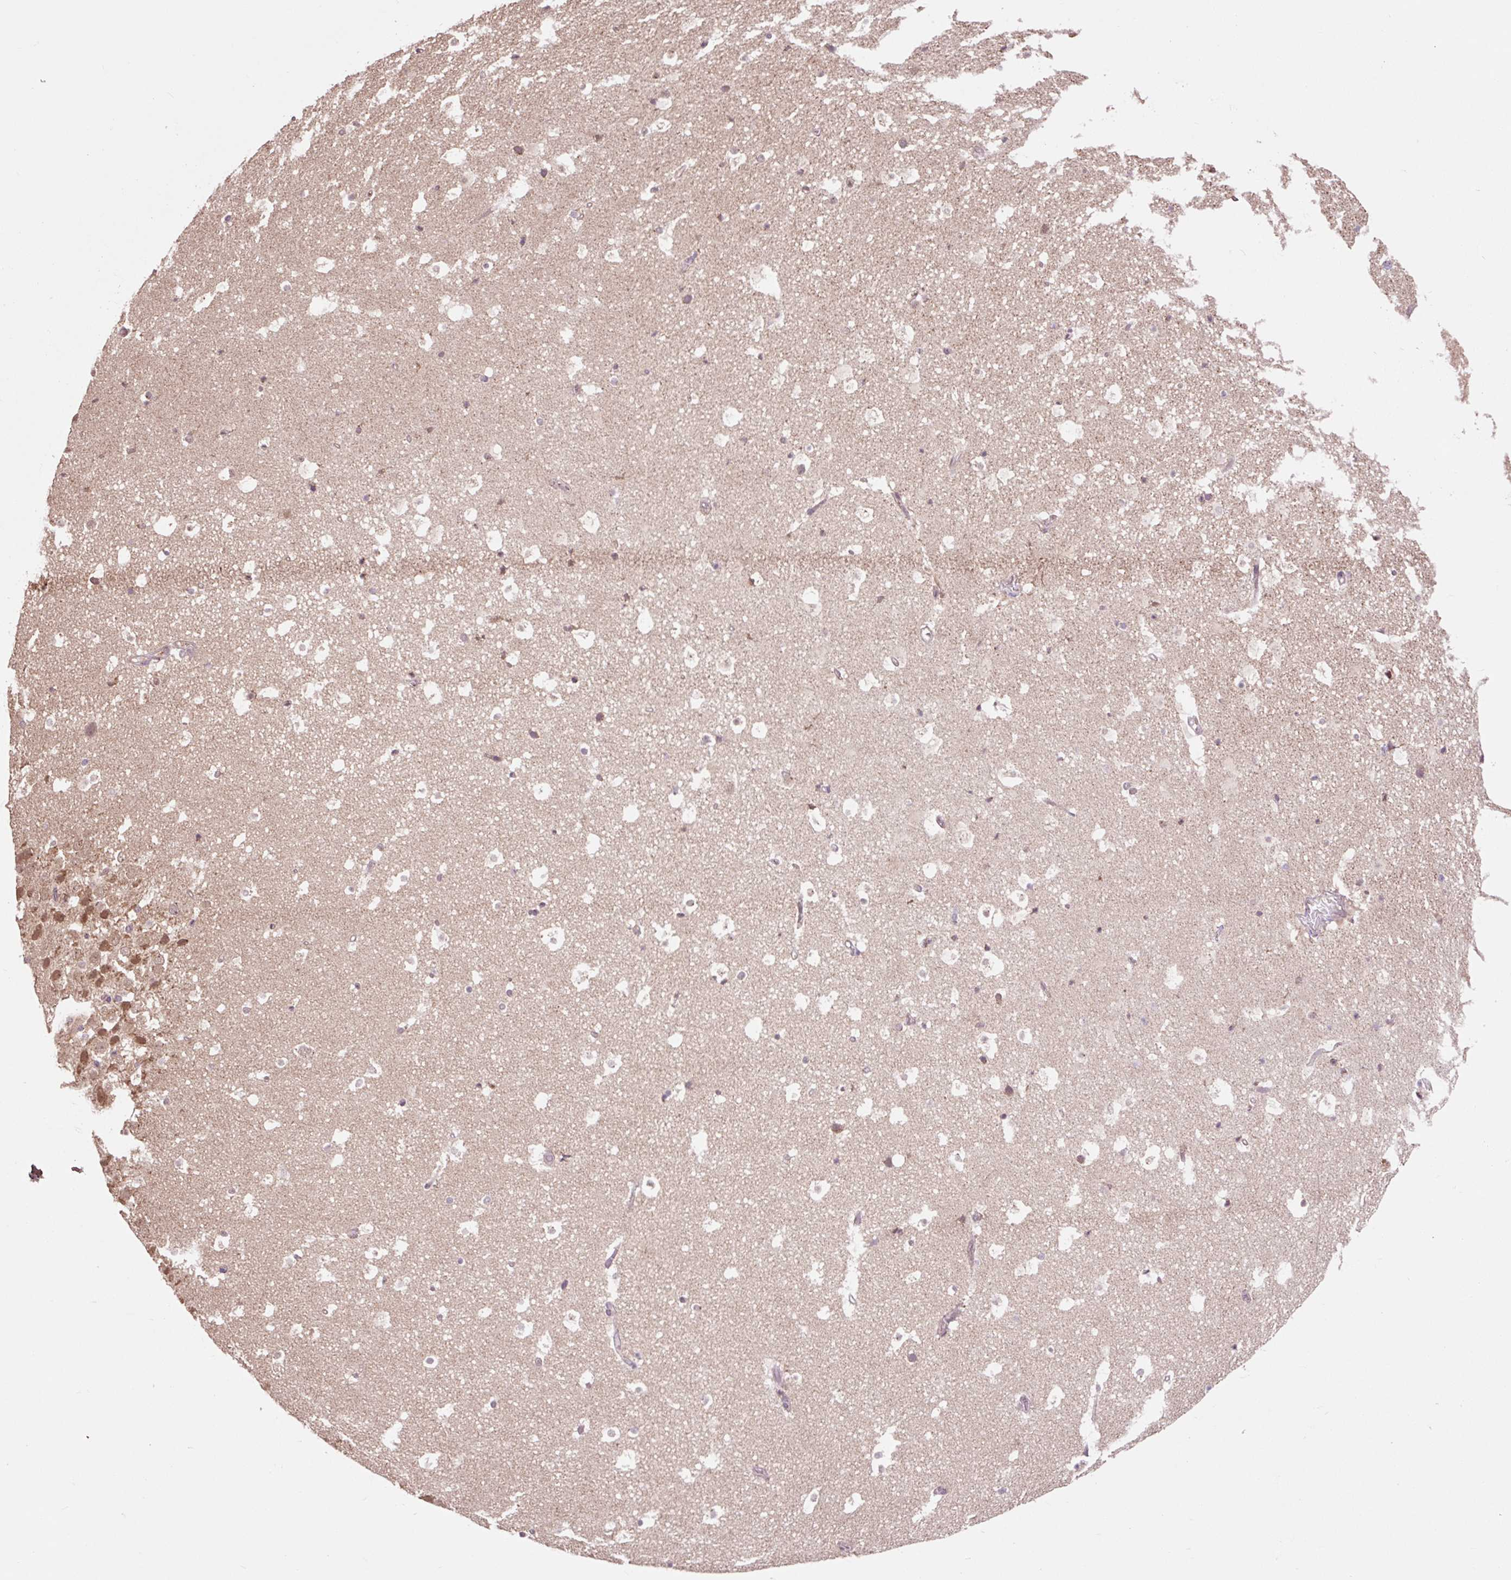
{"staining": {"intensity": "weak", "quantity": "<25%", "location": "cytoplasmic/membranous"}, "tissue": "hippocampus", "cell_type": "Glial cells", "image_type": "normal", "snomed": [{"axis": "morphology", "description": "Normal tissue, NOS"}, {"axis": "topography", "description": "Hippocampus"}], "caption": "Unremarkable hippocampus was stained to show a protein in brown. There is no significant positivity in glial cells.", "gene": "MMS19", "patient": {"sex": "male", "age": 37}}